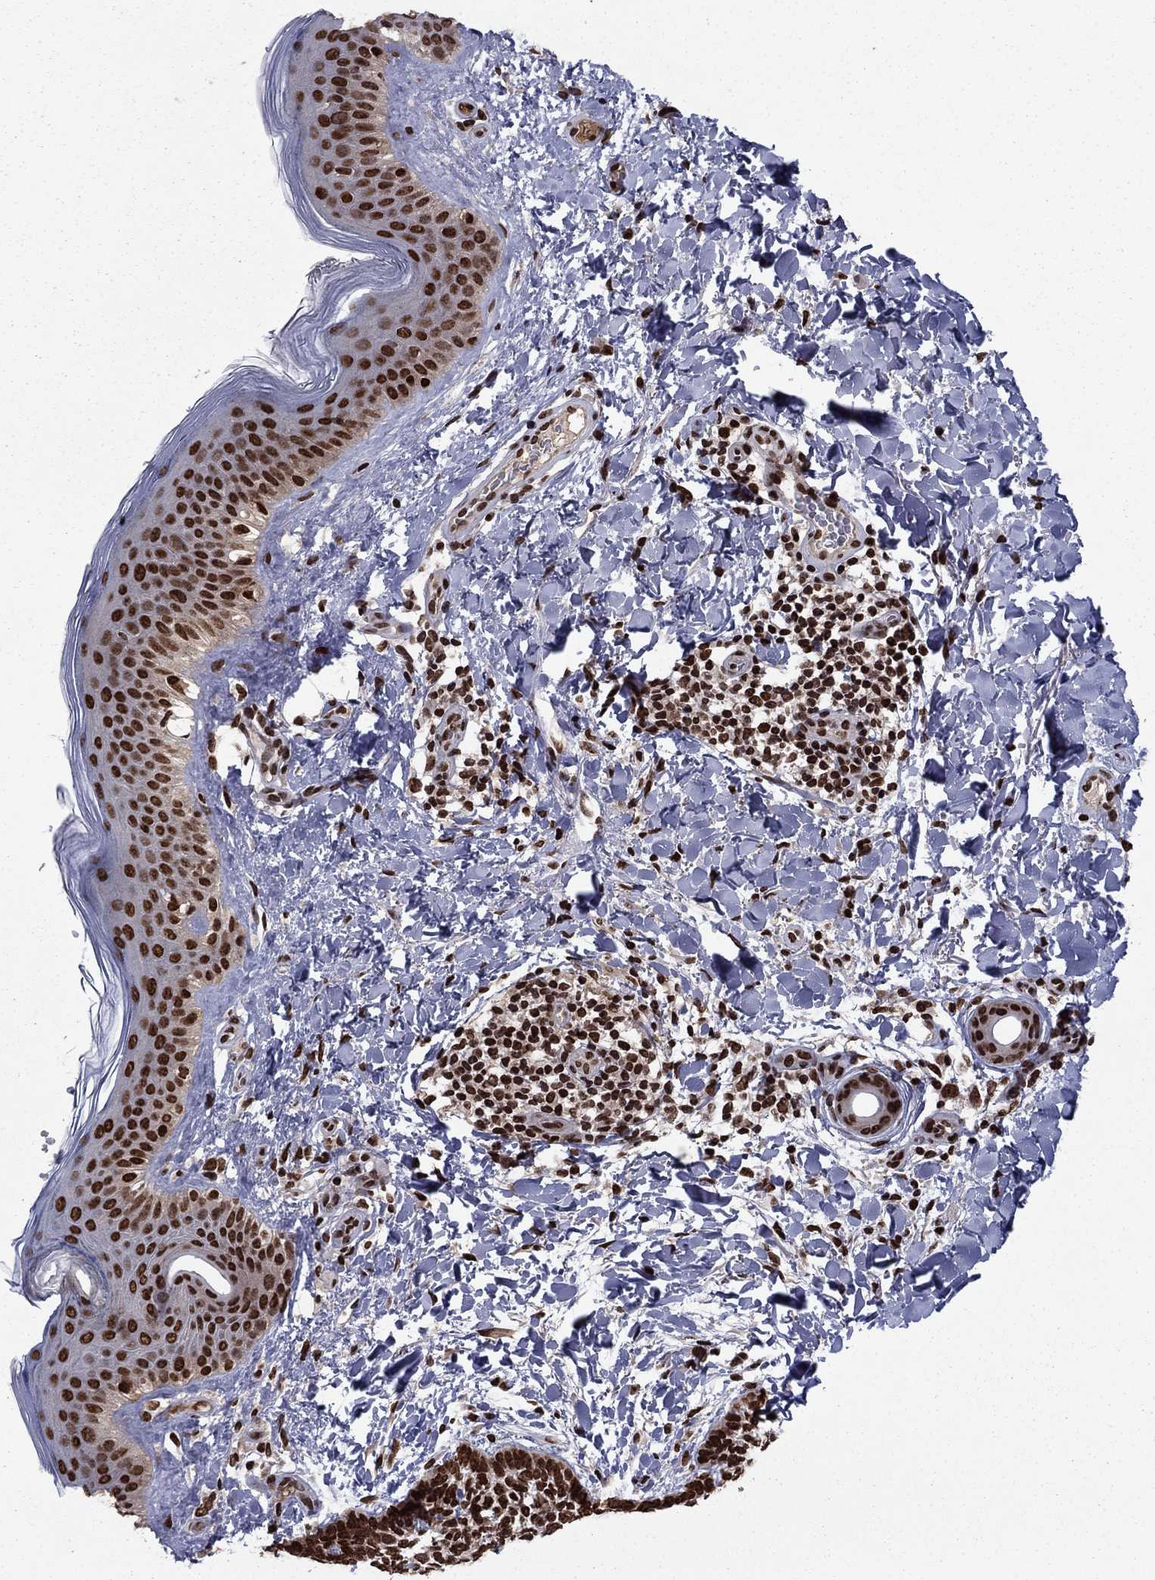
{"staining": {"intensity": "strong", "quantity": ">75%", "location": "nuclear"}, "tissue": "skin cancer", "cell_type": "Tumor cells", "image_type": "cancer", "snomed": [{"axis": "morphology", "description": "Normal tissue, NOS"}, {"axis": "morphology", "description": "Basal cell carcinoma"}, {"axis": "topography", "description": "Skin"}], "caption": "Basal cell carcinoma (skin) was stained to show a protein in brown. There is high levels of strong nuclear expression in approximately >75% of tumor cells. (Brightfield microscopy of DAB IHC at high magnification).", "gene": "USP54", "patient": {"sex": "male", "age": 46}}